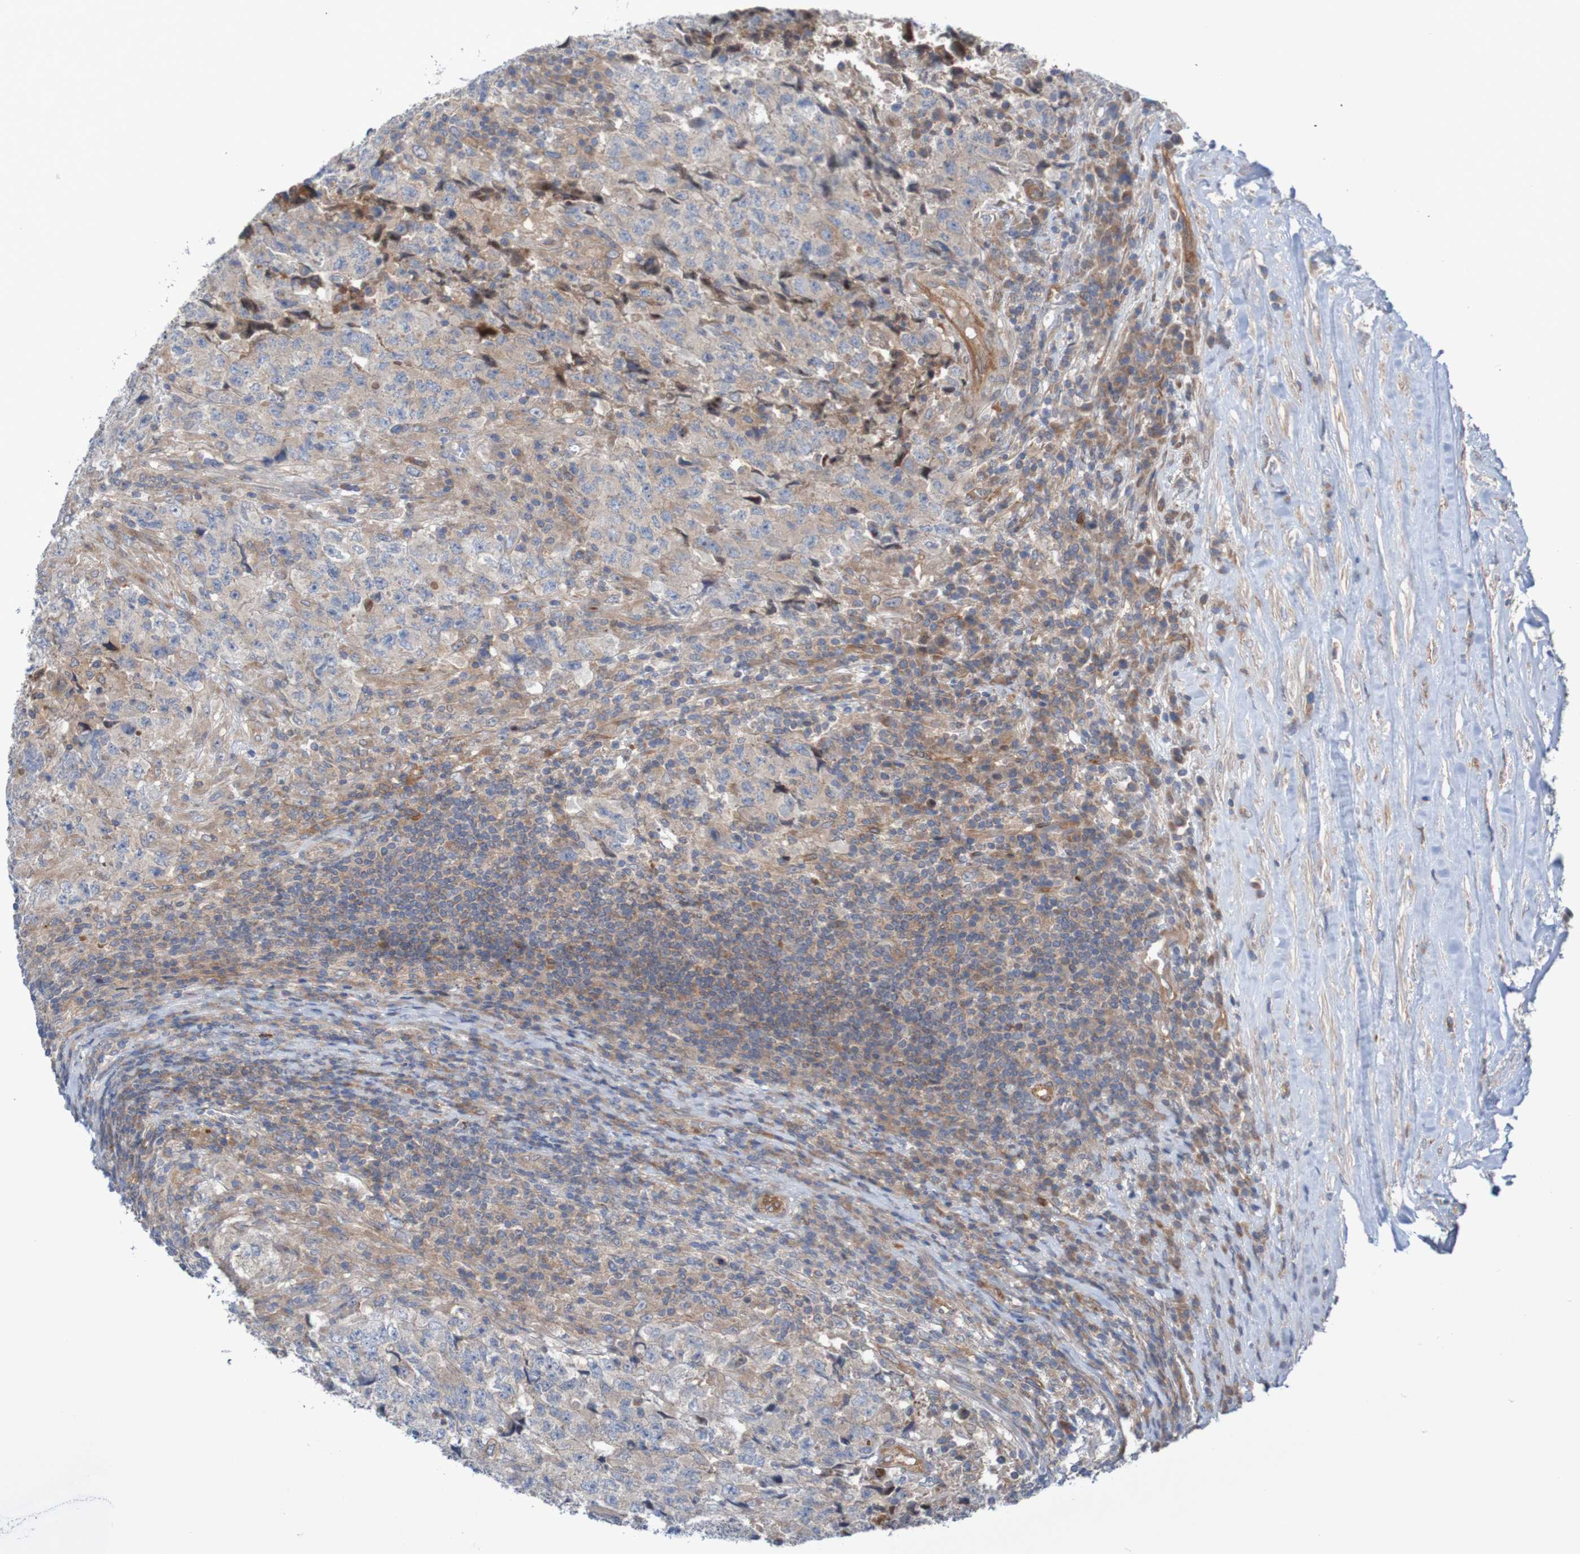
{"staining": {"intensity": "negative", "quantity": "none", "location": "none"}, "tissue": "testis cancer", "cell_type": "Tumor cells", "image_type": "cancer", "snomed": [{"axis": "morphology", "description": "Necrosis, NOS"}, {"axis": "morphology", "description": "Carcinoma, Embryonal, NOS"}, {"axis": "topography", "description": "Testis"}], "caption": "Immunohistochemistry (IHC) of testis embryonal carcinoma displays no positivity in tumor cells.", "gene": "ANGPT4", "patient": {"sex": "male", "age": 19}}